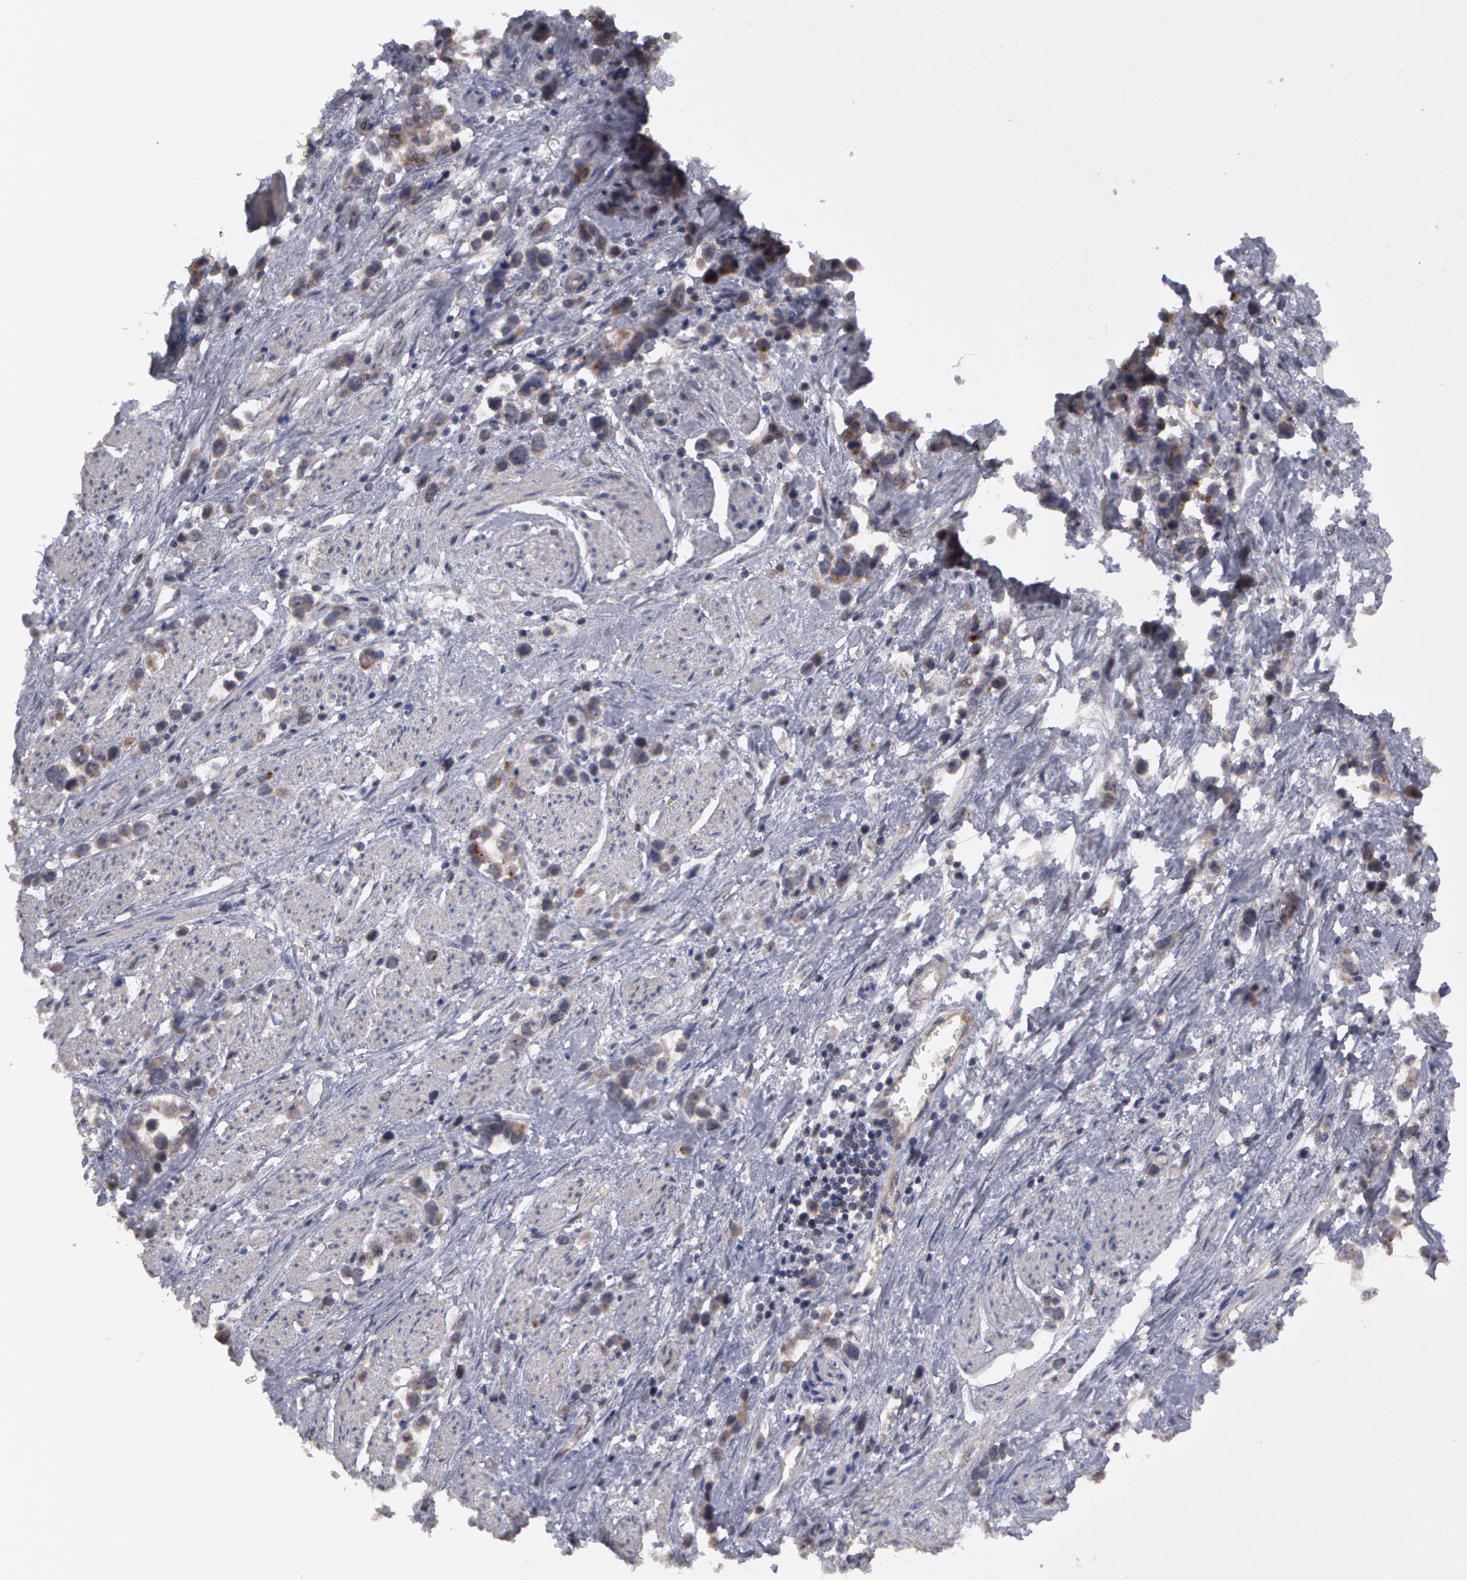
{"staining": {"intensity": "negative", "quantity": "none", "location": "none"}, "tissue": "stomach cancer", "cell_type": "Tumor cells", "image_type": "cancer", "snomed": [{"axis": "morphology", "description": "Adenocarcinoma, NOS"}, {"axis": "topography", "description": "Stomach, upper"}], "caption": "Micrograph shows no protein expression in tumor cells of stomach cancer (adenocarcinoma) tissue.", "gene": "STX5", "patient": {"sex": "male", "age": 76}}